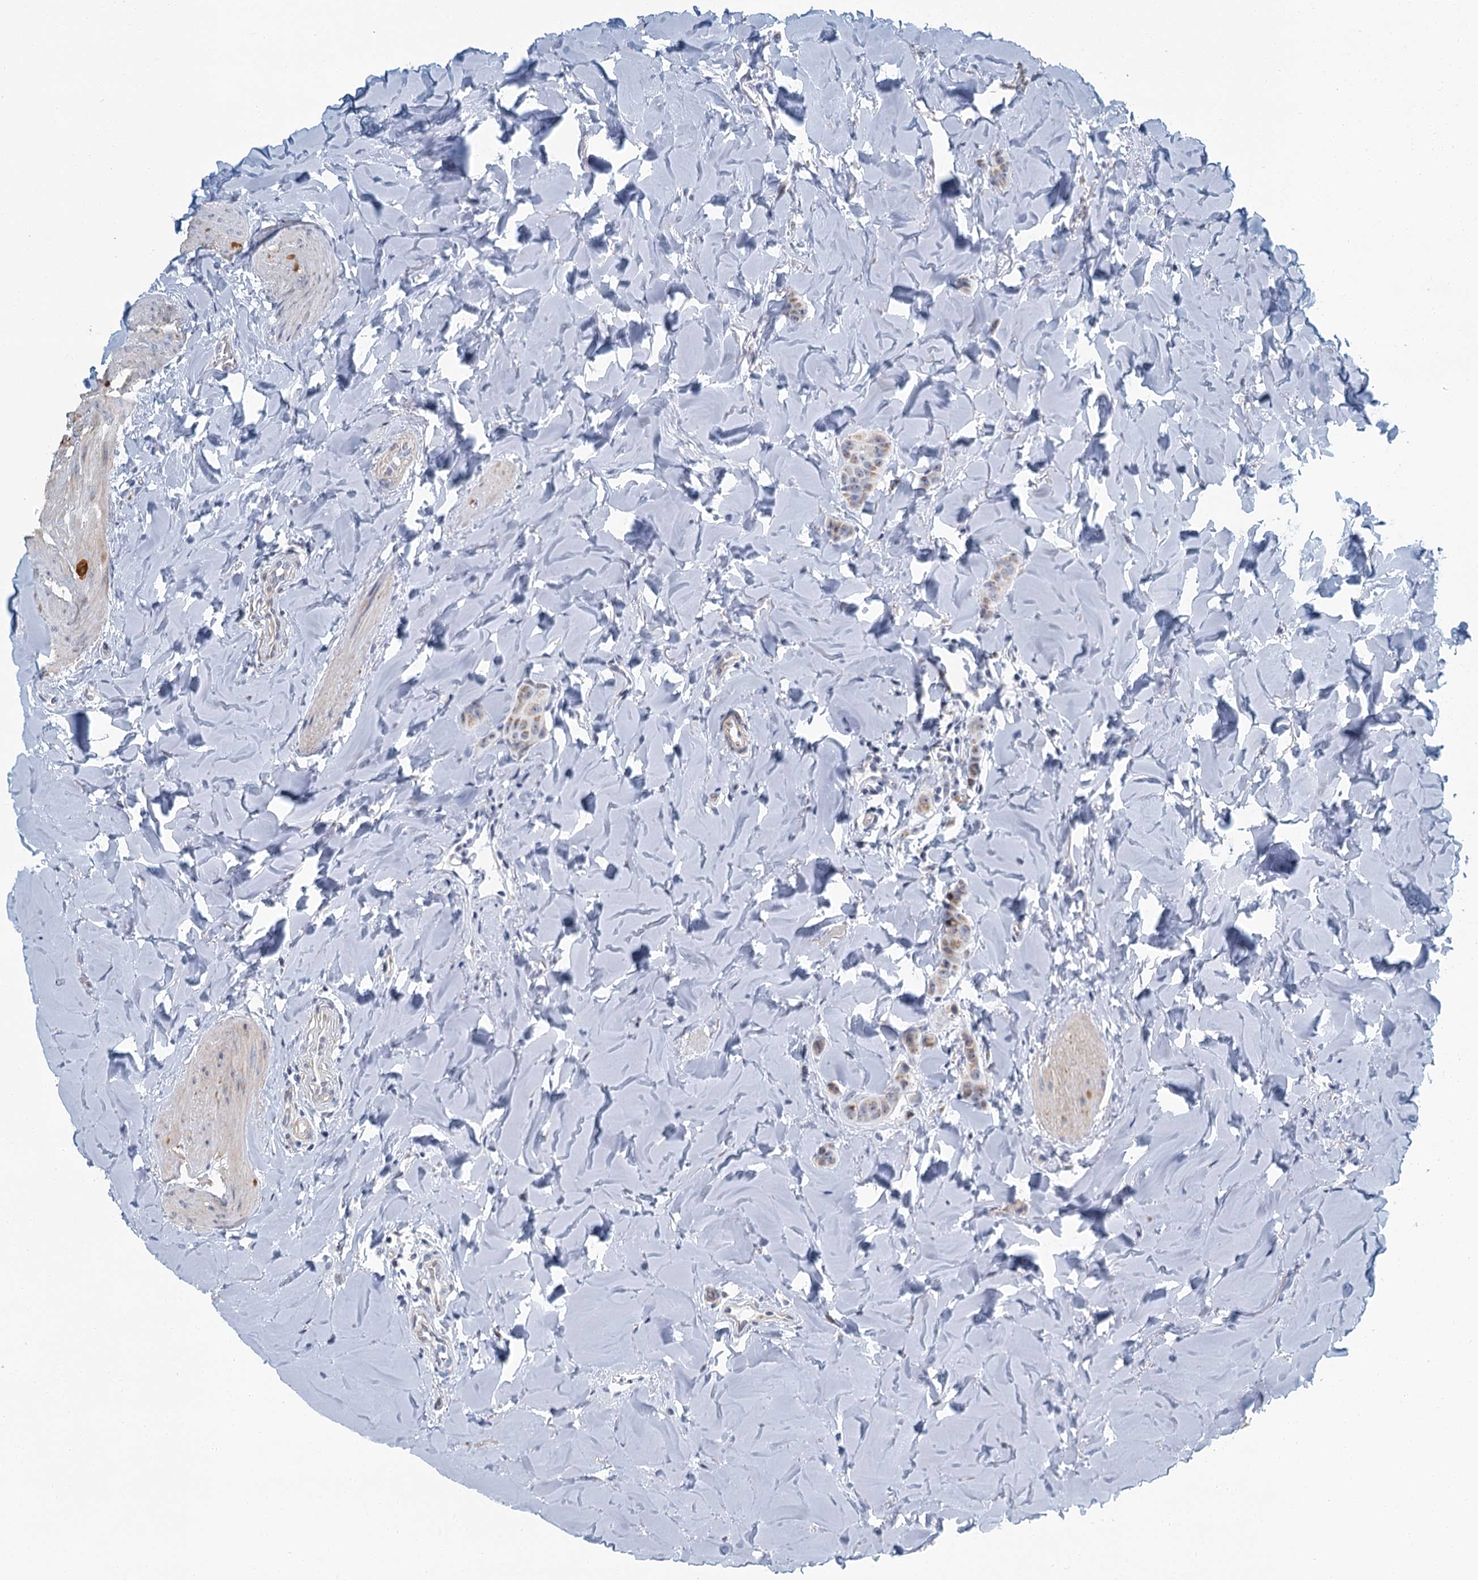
{"staining": {"intensity": "weak", "quantity": "25%-75%", "location": "cytoplasmic/membranous"}, "tissue": "breast cancer", "cell_type": "Tumor cells", "image_type": "cancer", "snomed": [{"axis": "morphology", "description": "Duct carcinoma"}, {"axis": "topography", "description": "Breast"}], "caption": "The micrograph demonstrates staining of invasive ductal carcinoma (breast), revealing weak cytoplasmic/membranous protein staining (brown color) within tumor cells.", "gene": "ZNF527", "patient": {"sex": "female", "age": 40}}